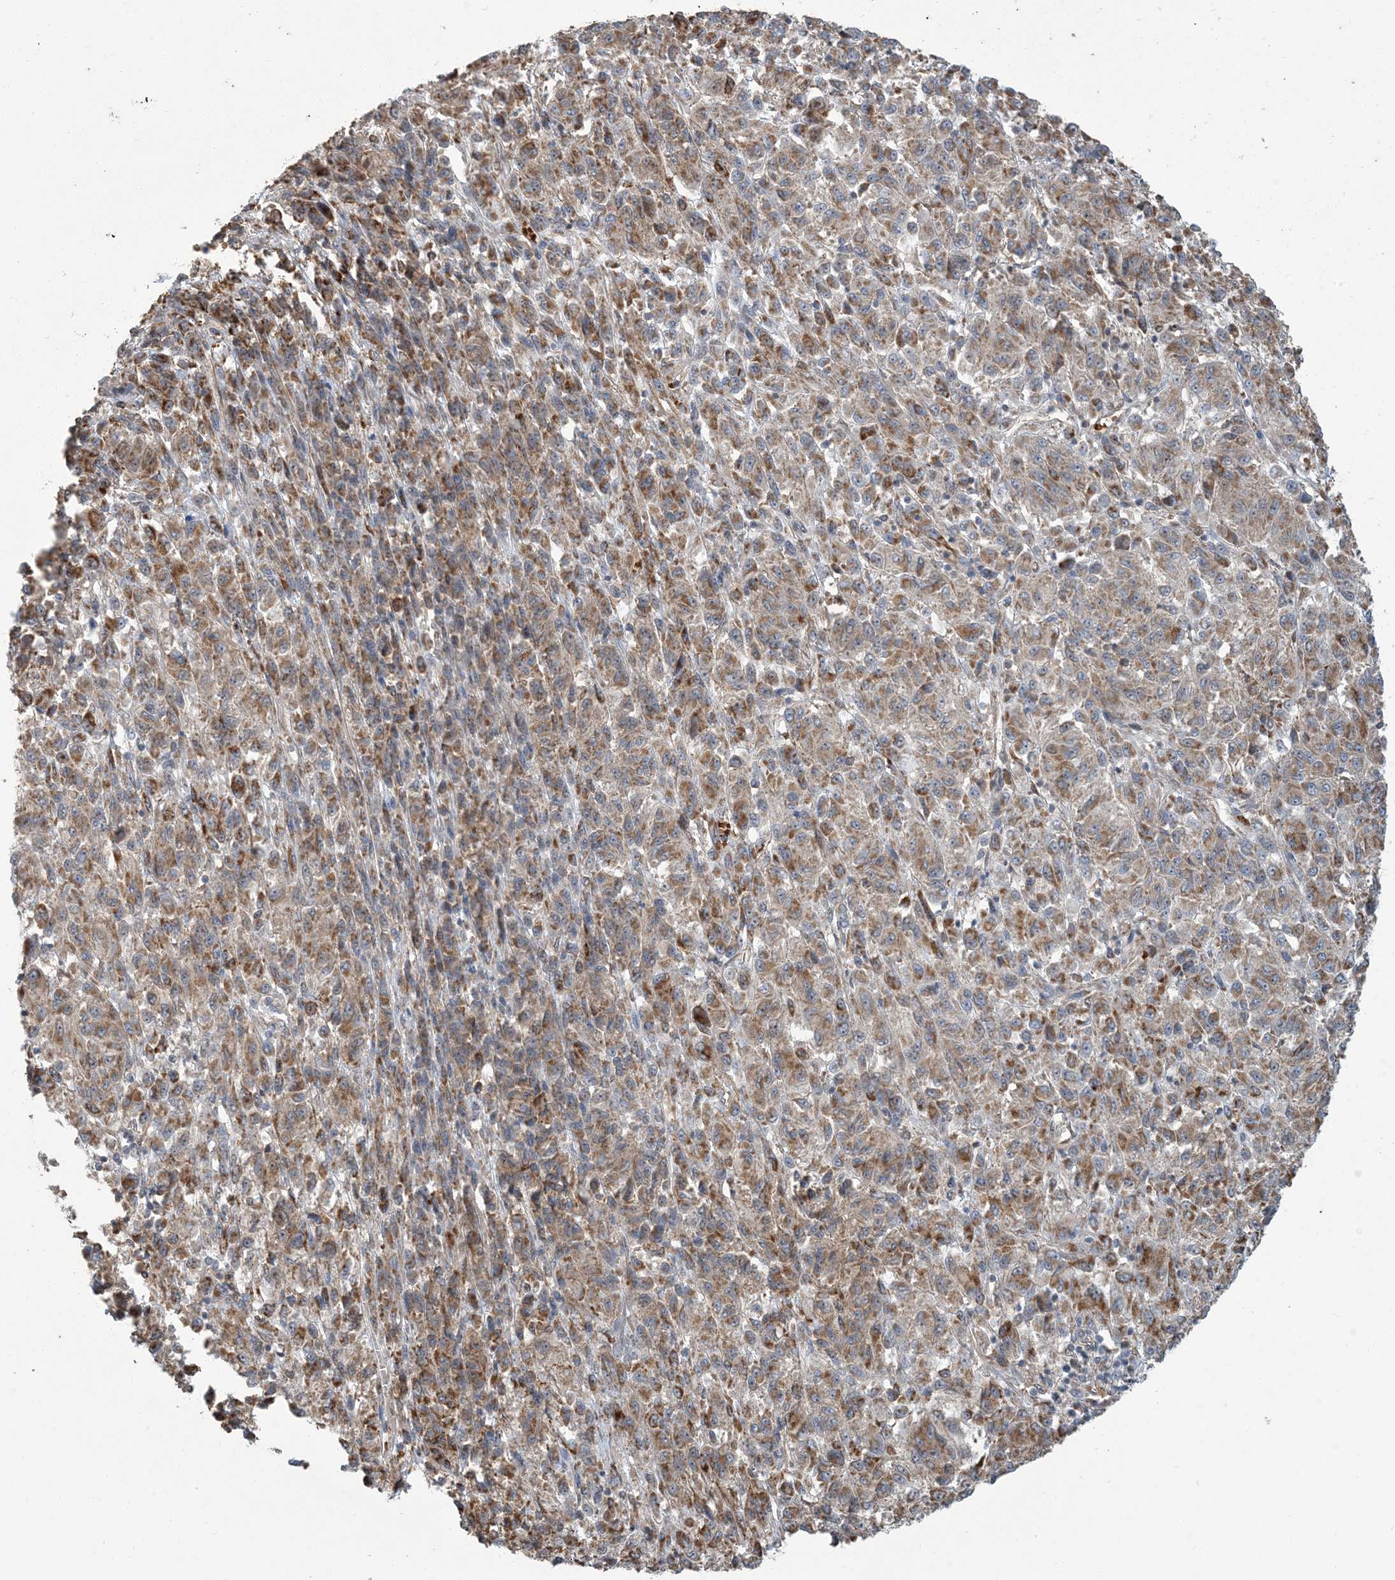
{"staining": {"intensity": "moderate", "quantity": ">75%", "location": "cytoplasmic/membranous"}, "tissue": "melanoma", "cell_type": "Tumor cells", "image_type": "cancer", "snomed": [{"axis": "morphology", "description": "Malignant melanoma, Metastatic site"}, {"axis": "topography", "description": "Lung"}], "caption": "The immunohistochemical stain shows moderate cytoplasmic/membranous expression in tumor cells of malignant melanoma (metastatic site) tissue.", "gene": "ERI2", "patient": {"sex": "male", "age": 64}}